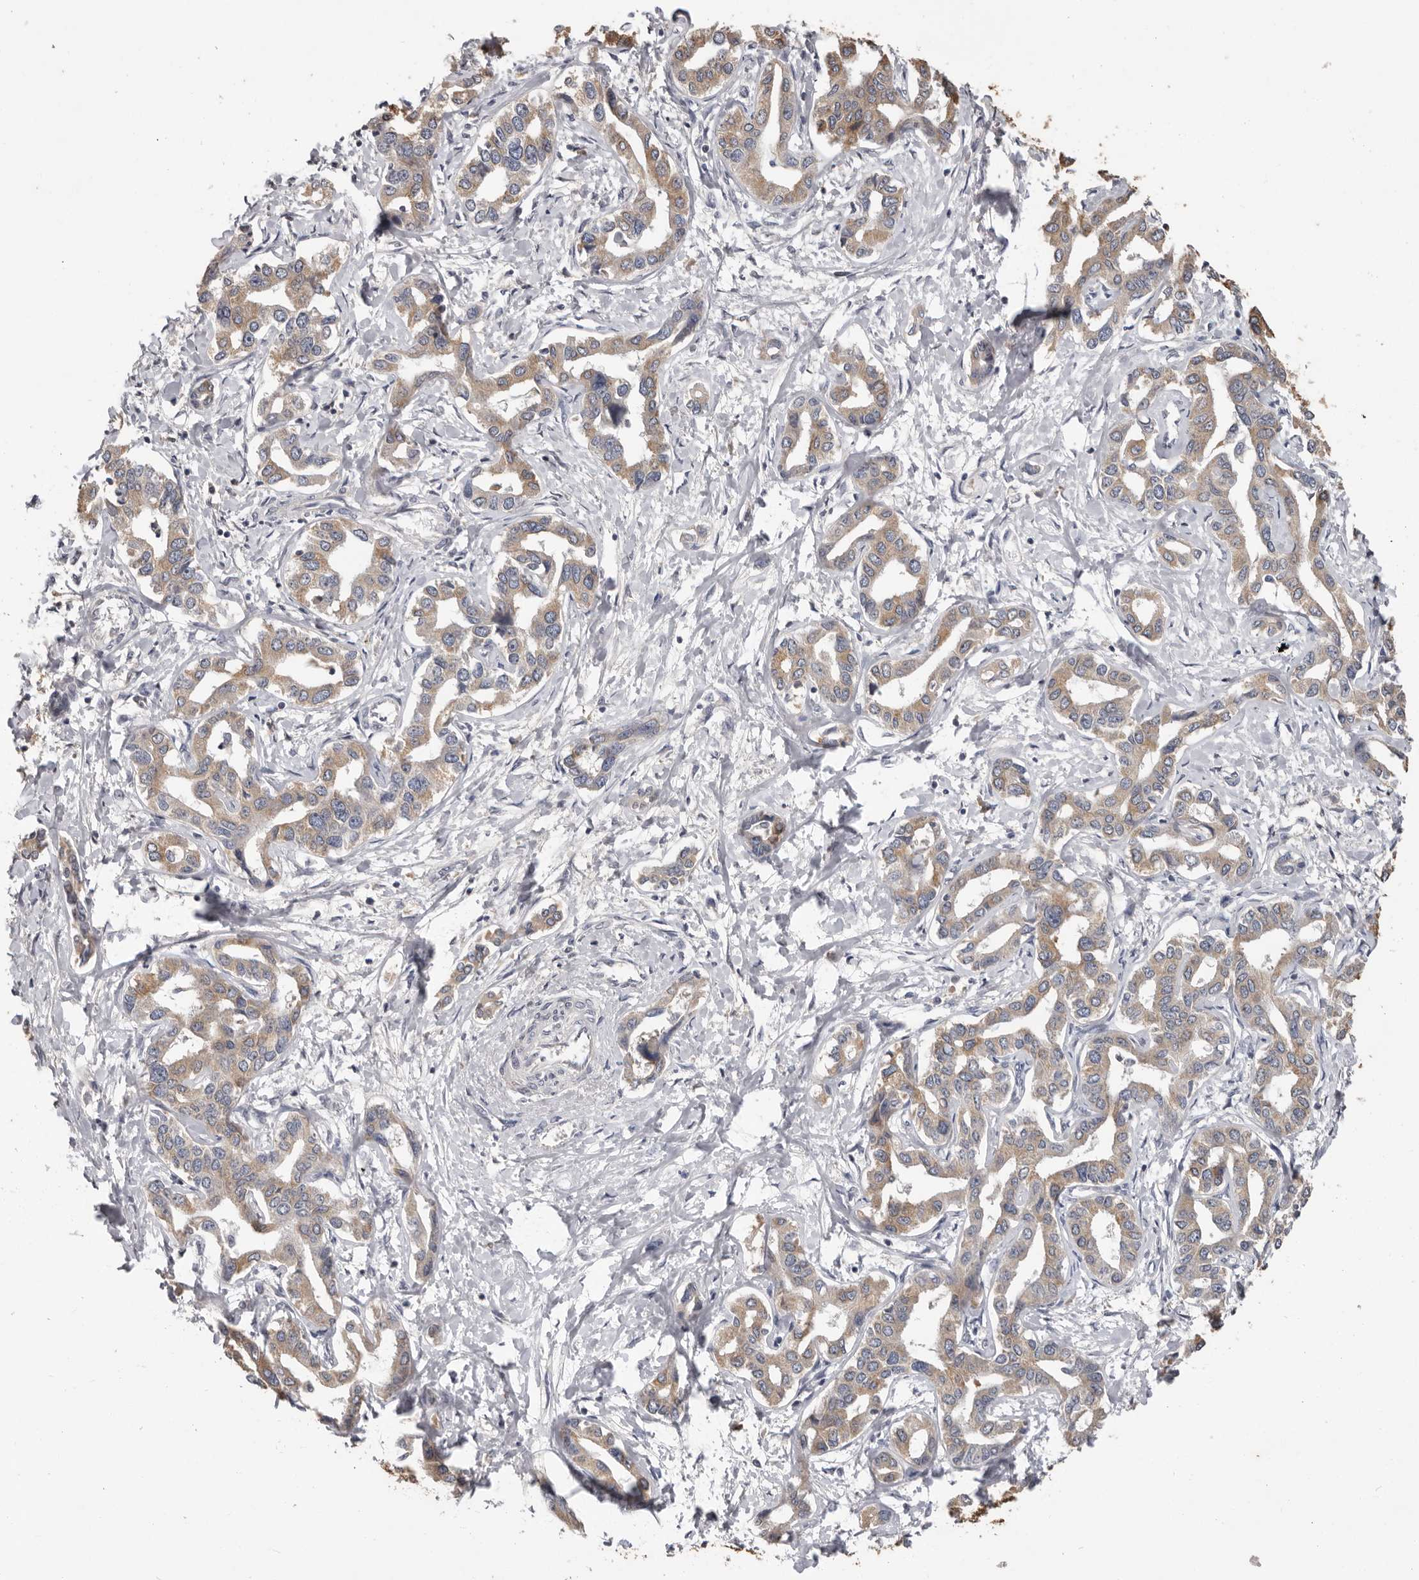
{"staining": {"intensity": "weak", "quantity": "25%-75%", "location": "cytoplasmic/membranous"}, "tissue": "liver cancer", "cell_type": "Tumor cells", "image_type": "cancer", "snomed": [{"axis": "morphology", "description": "Cholangiocarcinoma"}, {"axis": "topography", "description": "Liver"}], "caption": "Liver cholangiocarcinoma stained with a protein marker demonstrates weak staining in tumor cells.", "gene": "MTF1", "patient": {"sex": "male", "age": 59}}